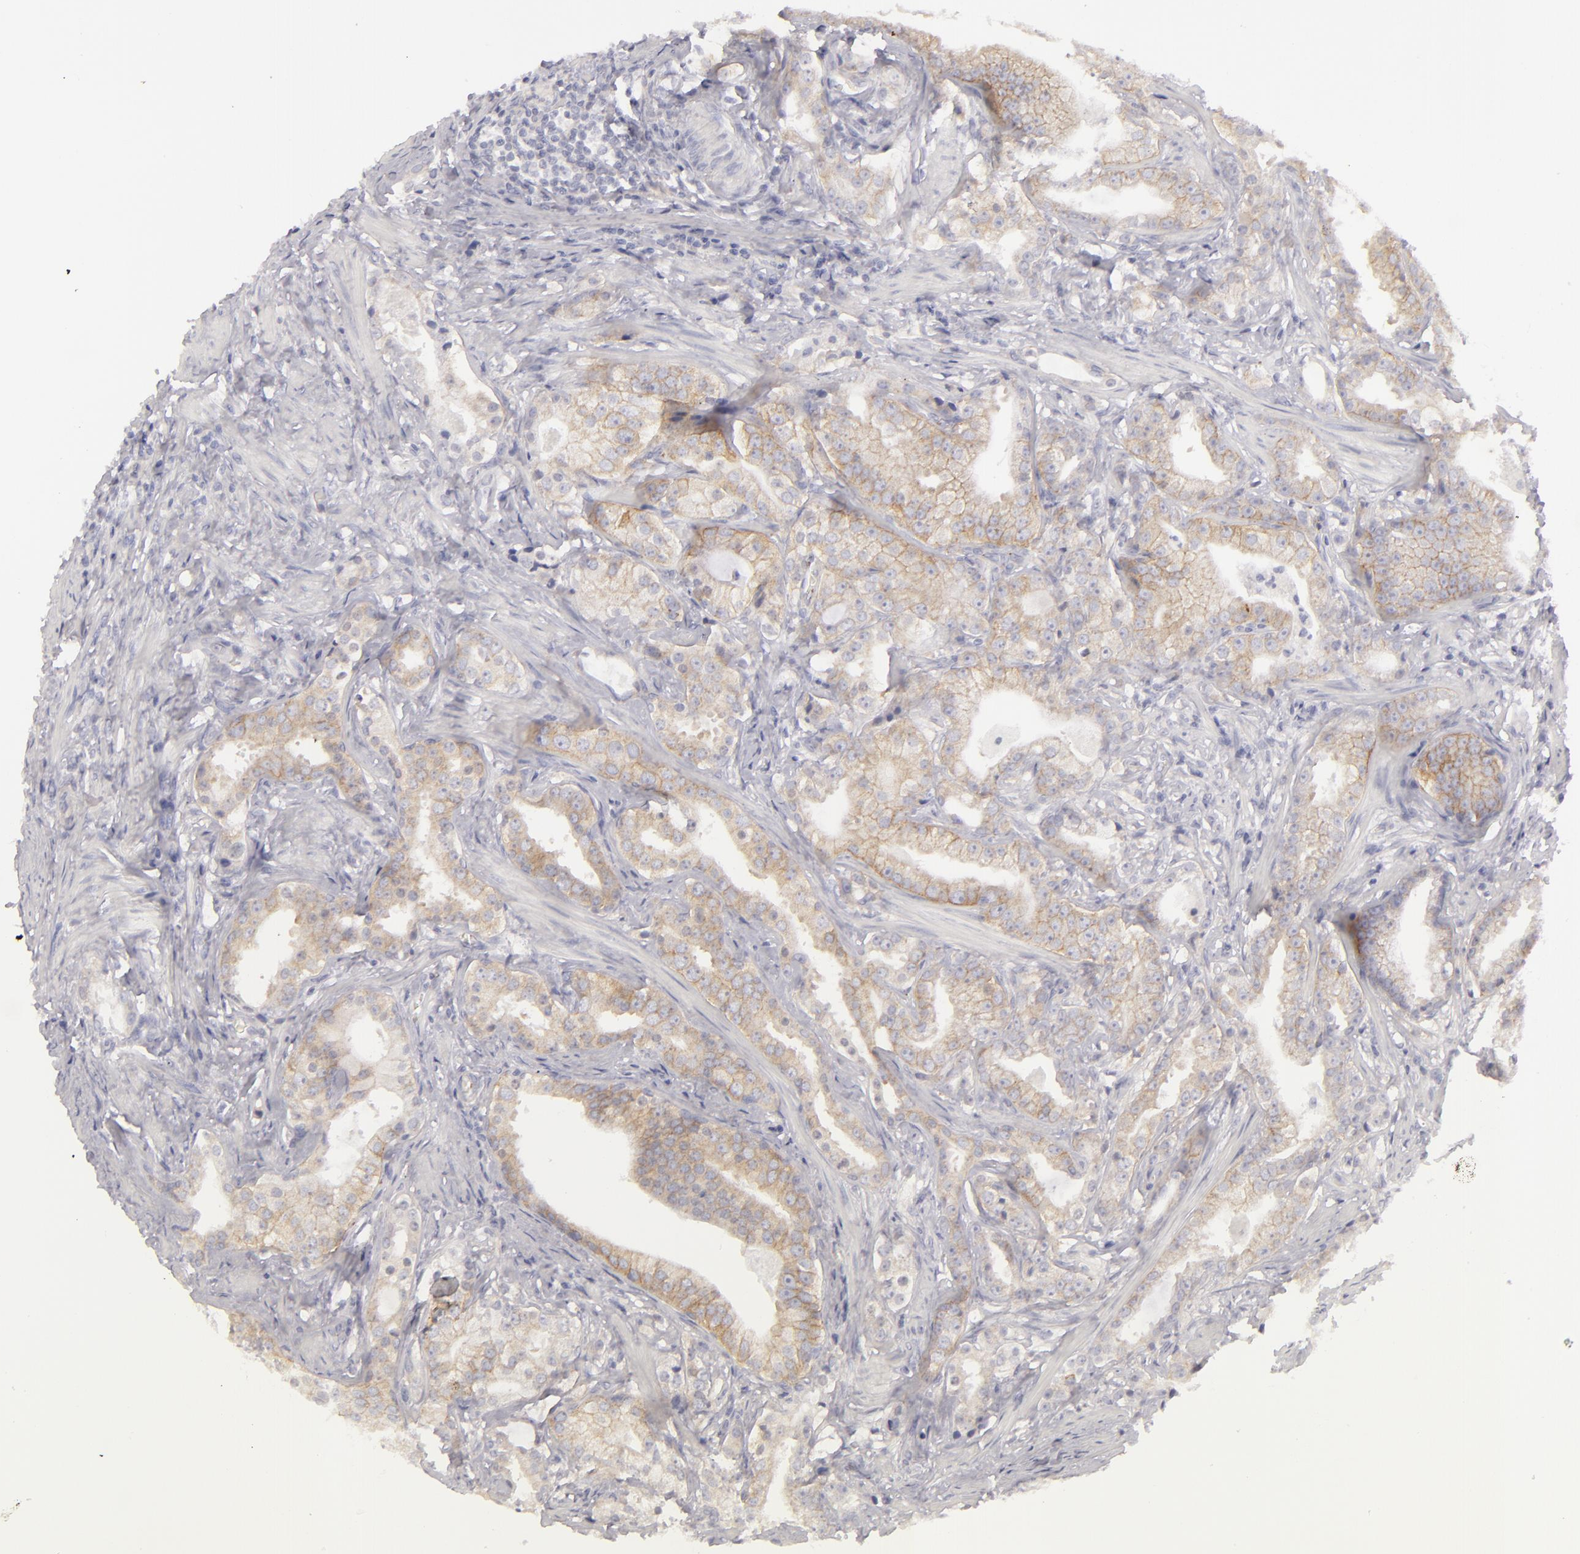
{"staining": {"intensity": "weak", "quantity": "25%-75%", "location": "cytoplasmic/membranous"}, "tissue": "prostate cancer", "cell_type": "Tumor cells", "image_type": "cancer", "snomed": [{"axis": "morphology", "description": "Adenocarcinoma, Low grade"}, {"axis": "topography", "description": "Prostate"}], "caption": "Adenocarcinoma (low-grade) (prostate) was stained to show a protein in brown. There is low levels of weak cytoplasmic/membranous positivity in approximately 25%-75% of tumor cells.", "gene": "DLG4", "patient": {"sex": "male", "age": 59}}